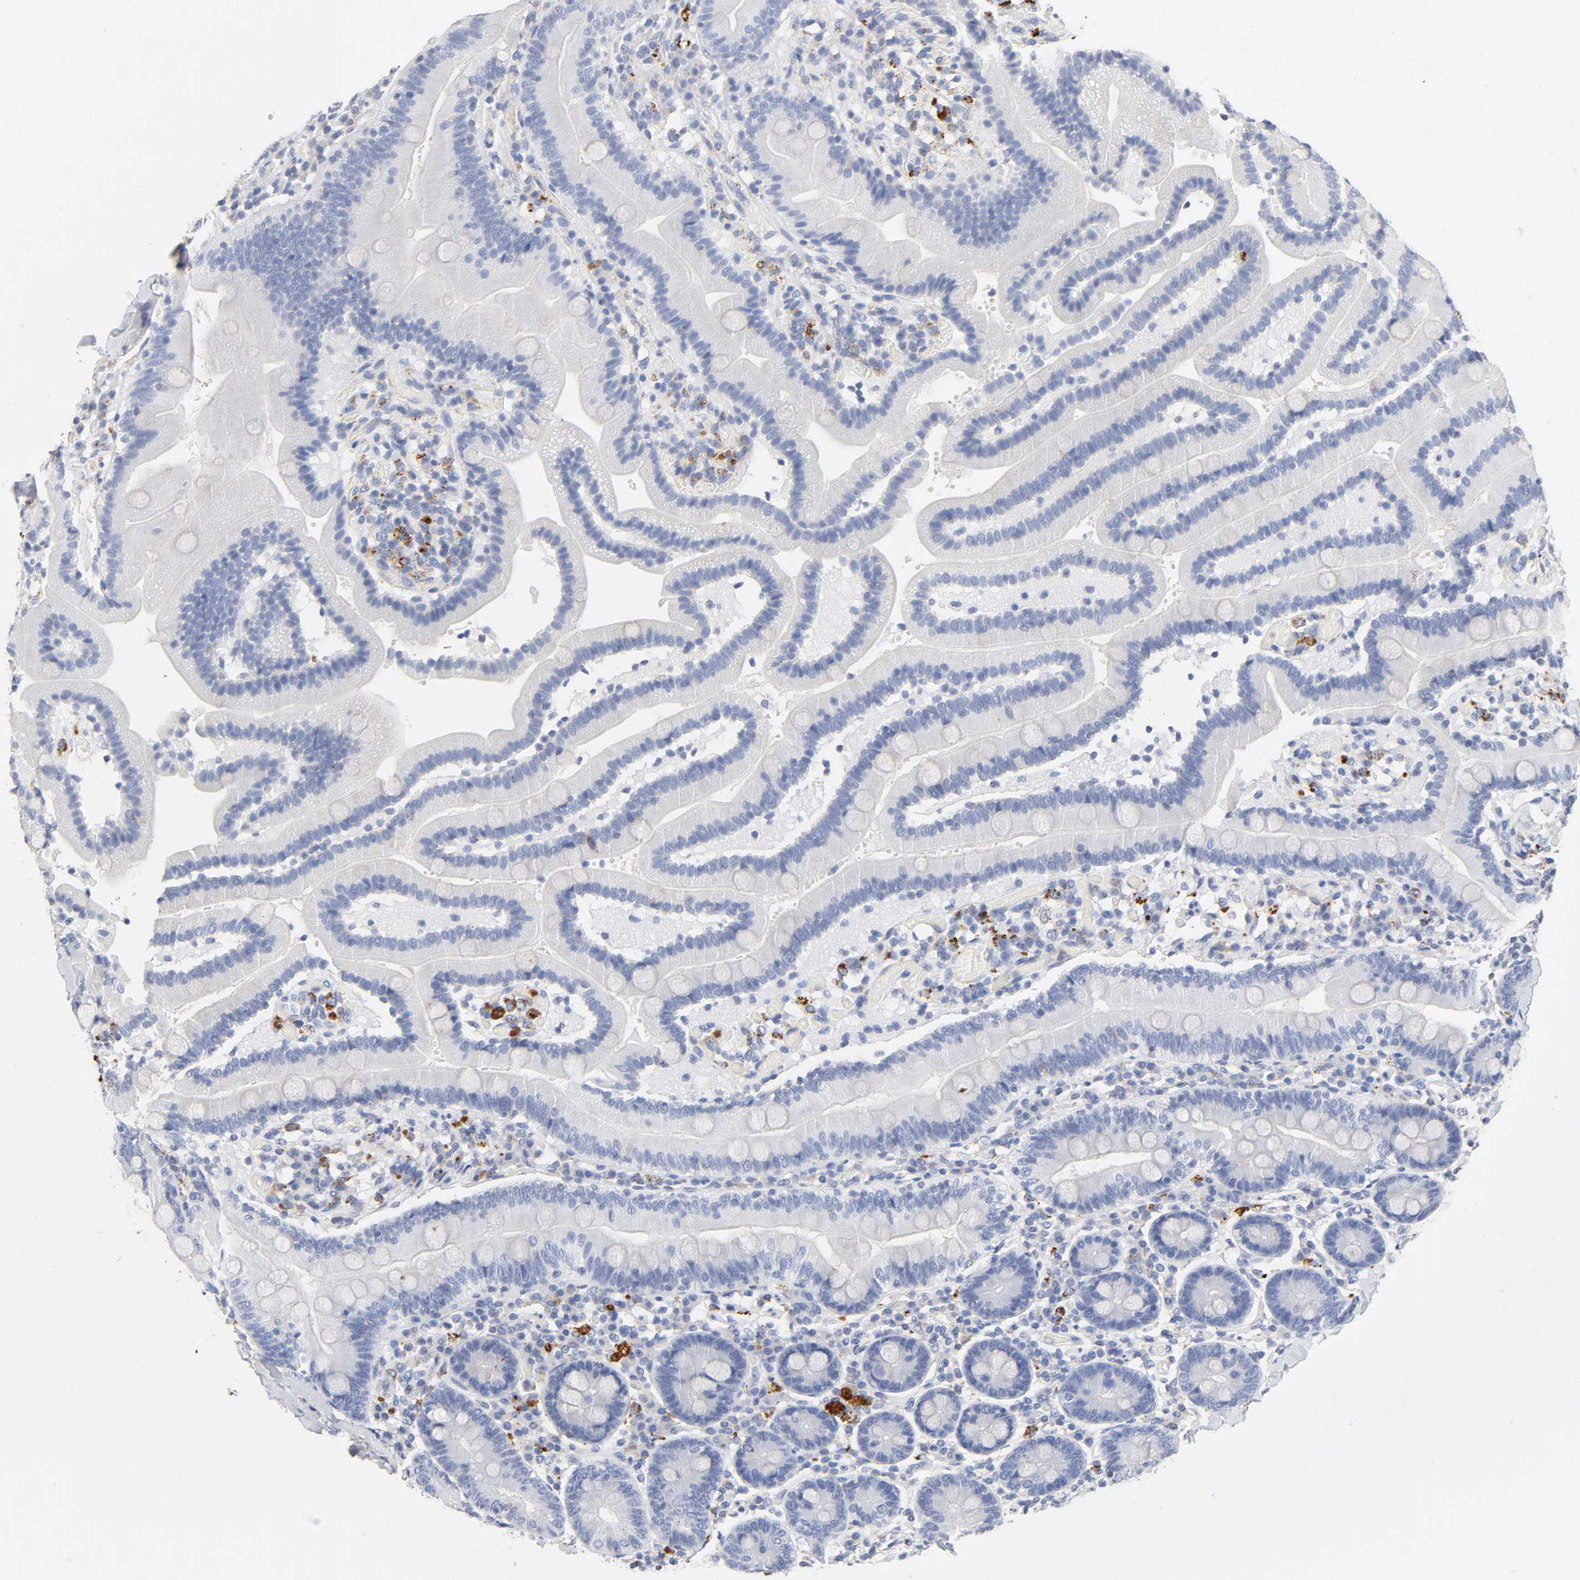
{"staining": {"intensity": "negative", "quantity": "none", "location": "none"}, "tissue": "duodenum", "cell_type": "Glandular cells", "image_type": "normal", "snomed": [{"axis": "morphology", "description": "Normal tissue, NOS"}, {"axis": "topography", "description": "Duodenum"}], "caption": "Immunohistochemistry (IHC) of benign duodenum demonstrates no expression in glandular cells. The staining is performed using DAB (3,3'-diaminobenzidine) brown chromogen with nuclei counter-stained in using hematoxylin.", "gene": "PLP1", "patient": {"sex": "male", "age": 66}}